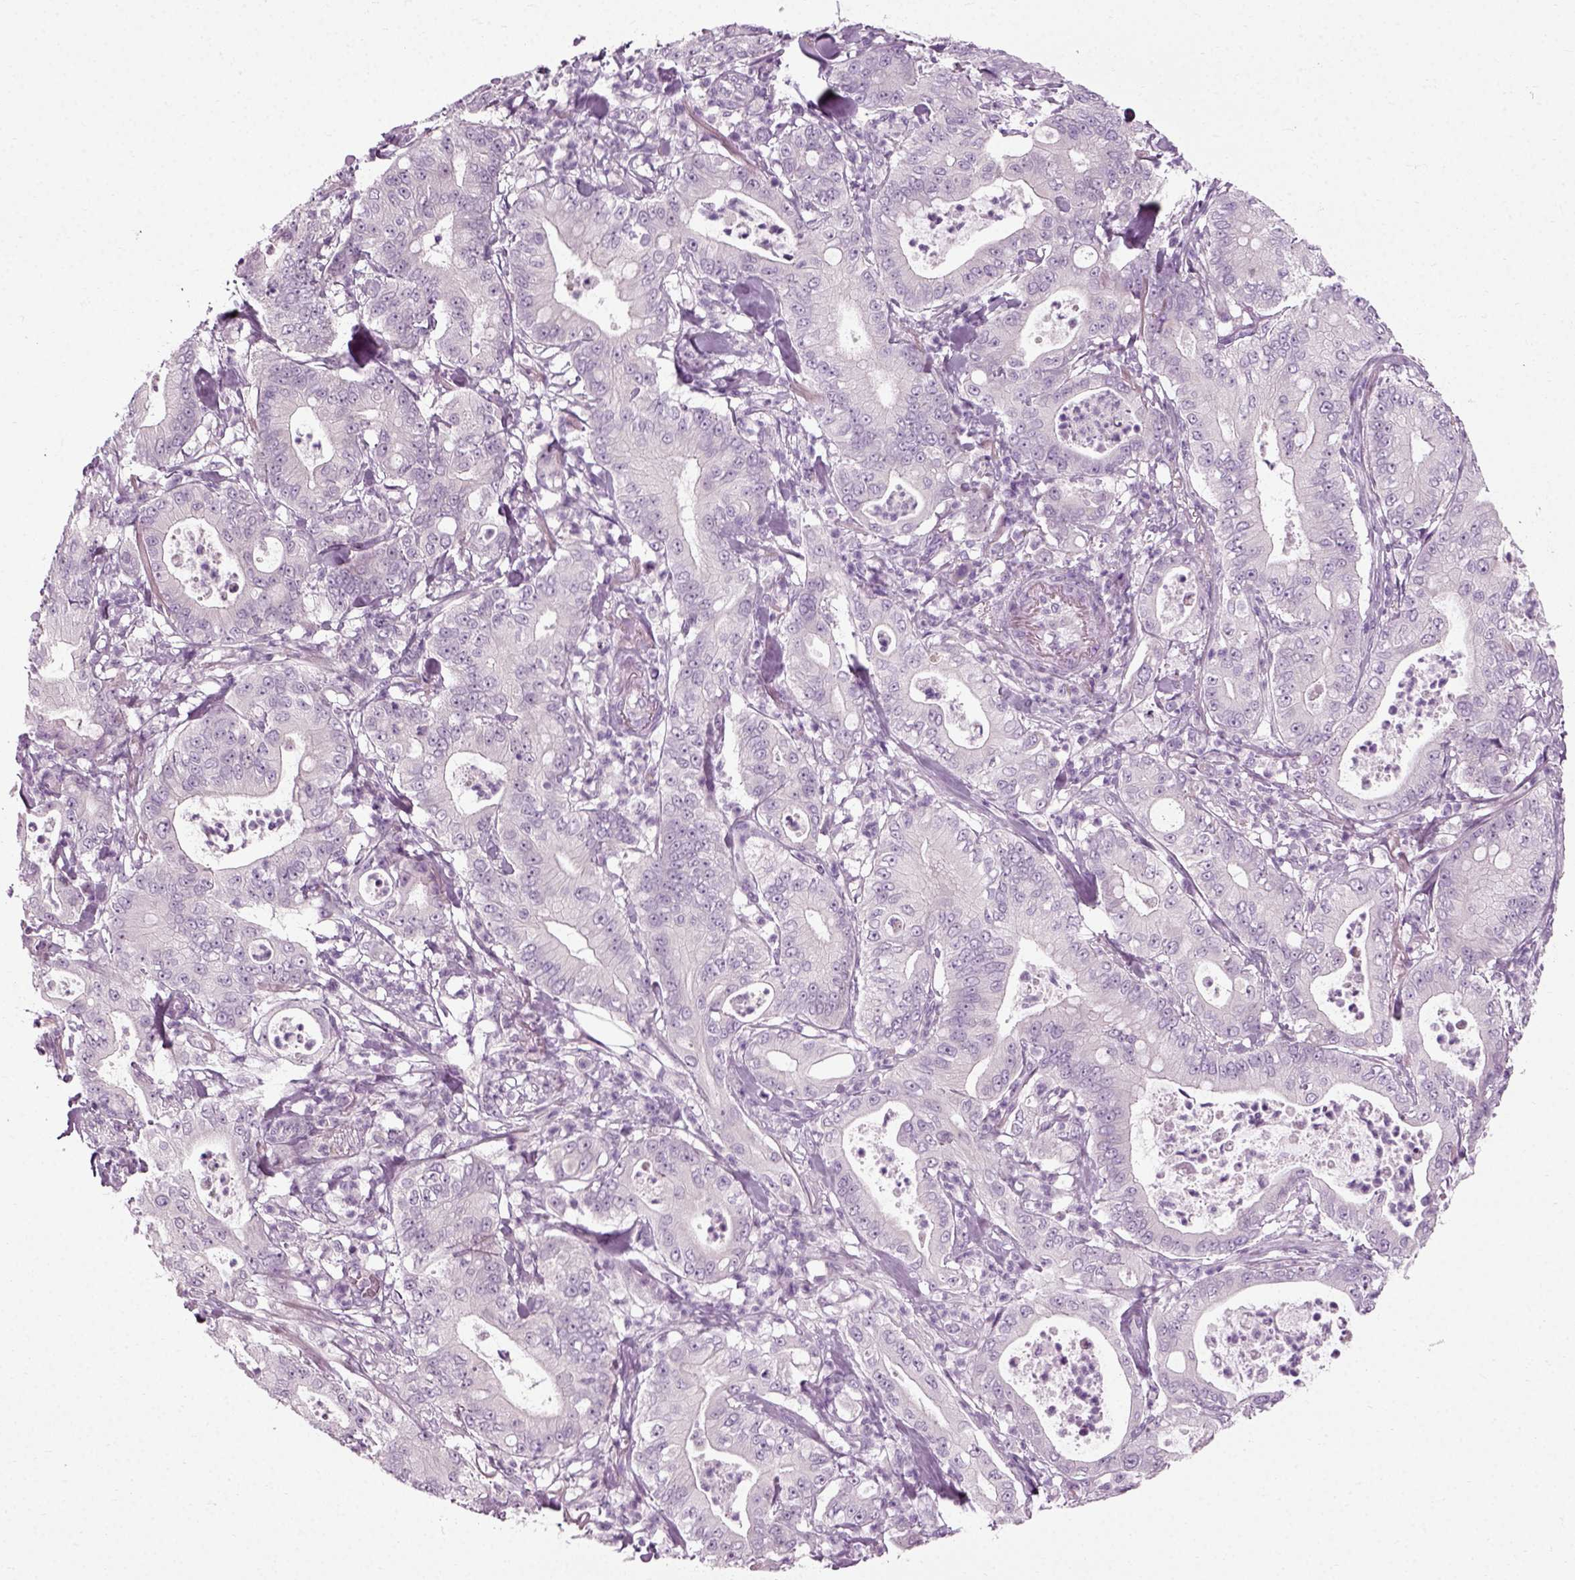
{"staining": {"intensity": "negative", "quantity": "none", "location": "none"}, "tissue": "pancreatic cancer", "cell_type": "Tumor cells", "image_type": "cancer", "snomed": [{"axis": "morphology", "description": "Adenocarcinoma, NOS"}, {"axis": "topography", "description": "Pancreas"}], "caption": "This is a image of immunohistochemistry (IHC) staining of pancreatic cancer (adenocarcinoma), which shows no positivity in tumor cells.", "gene": "SCG5", "patient": {"sex": "male", "age": 71}}